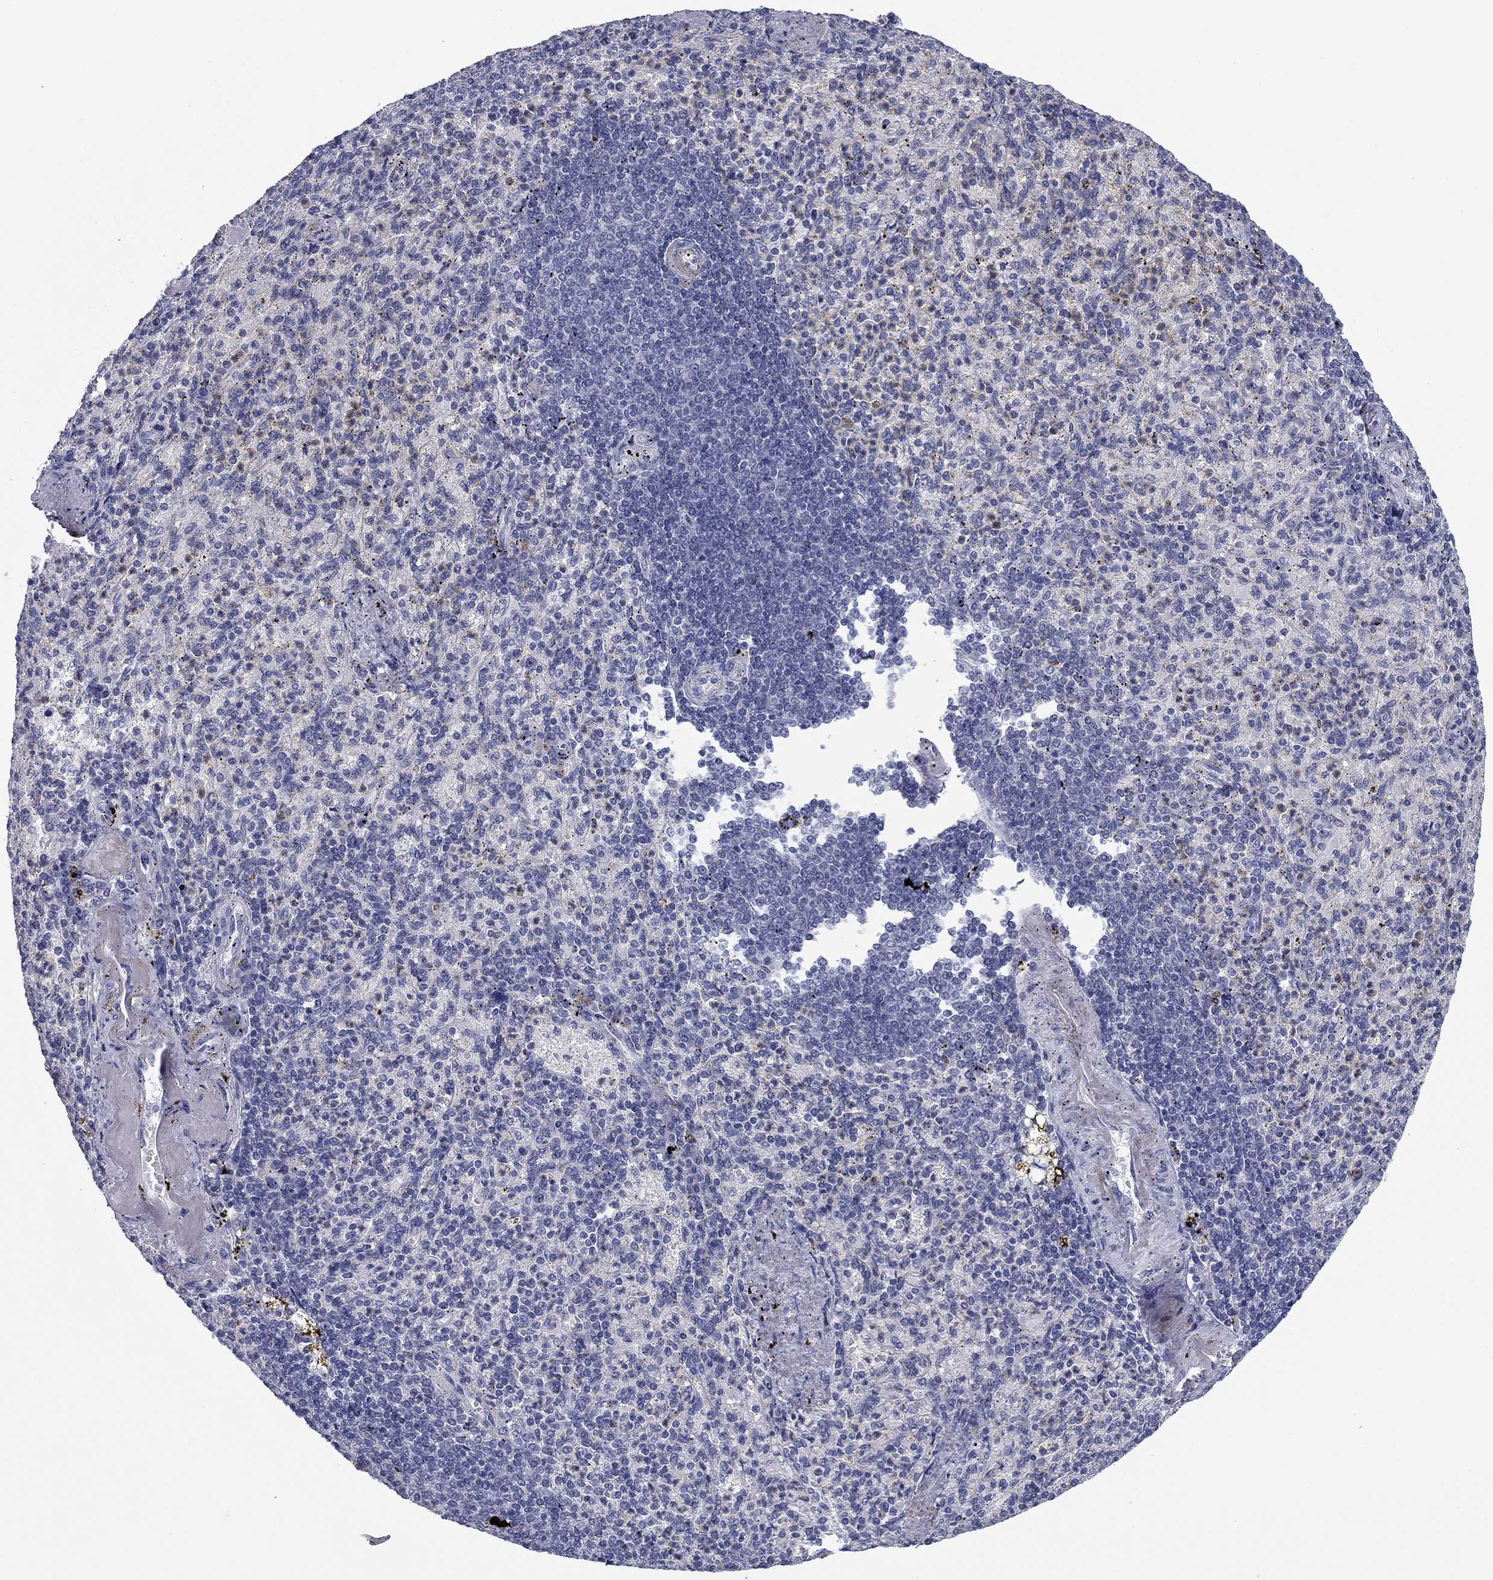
{"staining": {"intensity": "negative", "quantity": "none", "location": "none"}, "tissue": "spleen", "cell_type": "Cells in red pulp", "image_type": "normal", "snomed": [{"axis": "morphology", "description": "Normal tissue, NOS"}, {"axis": "topography", "description": "Spleen"}], "caption": "Immunohistochemistry of unremarkable spleen reveals no expression in cells in red pulp.", "gene": "CNTNAP4", "patient": {"sex": "female", "age": 74}}